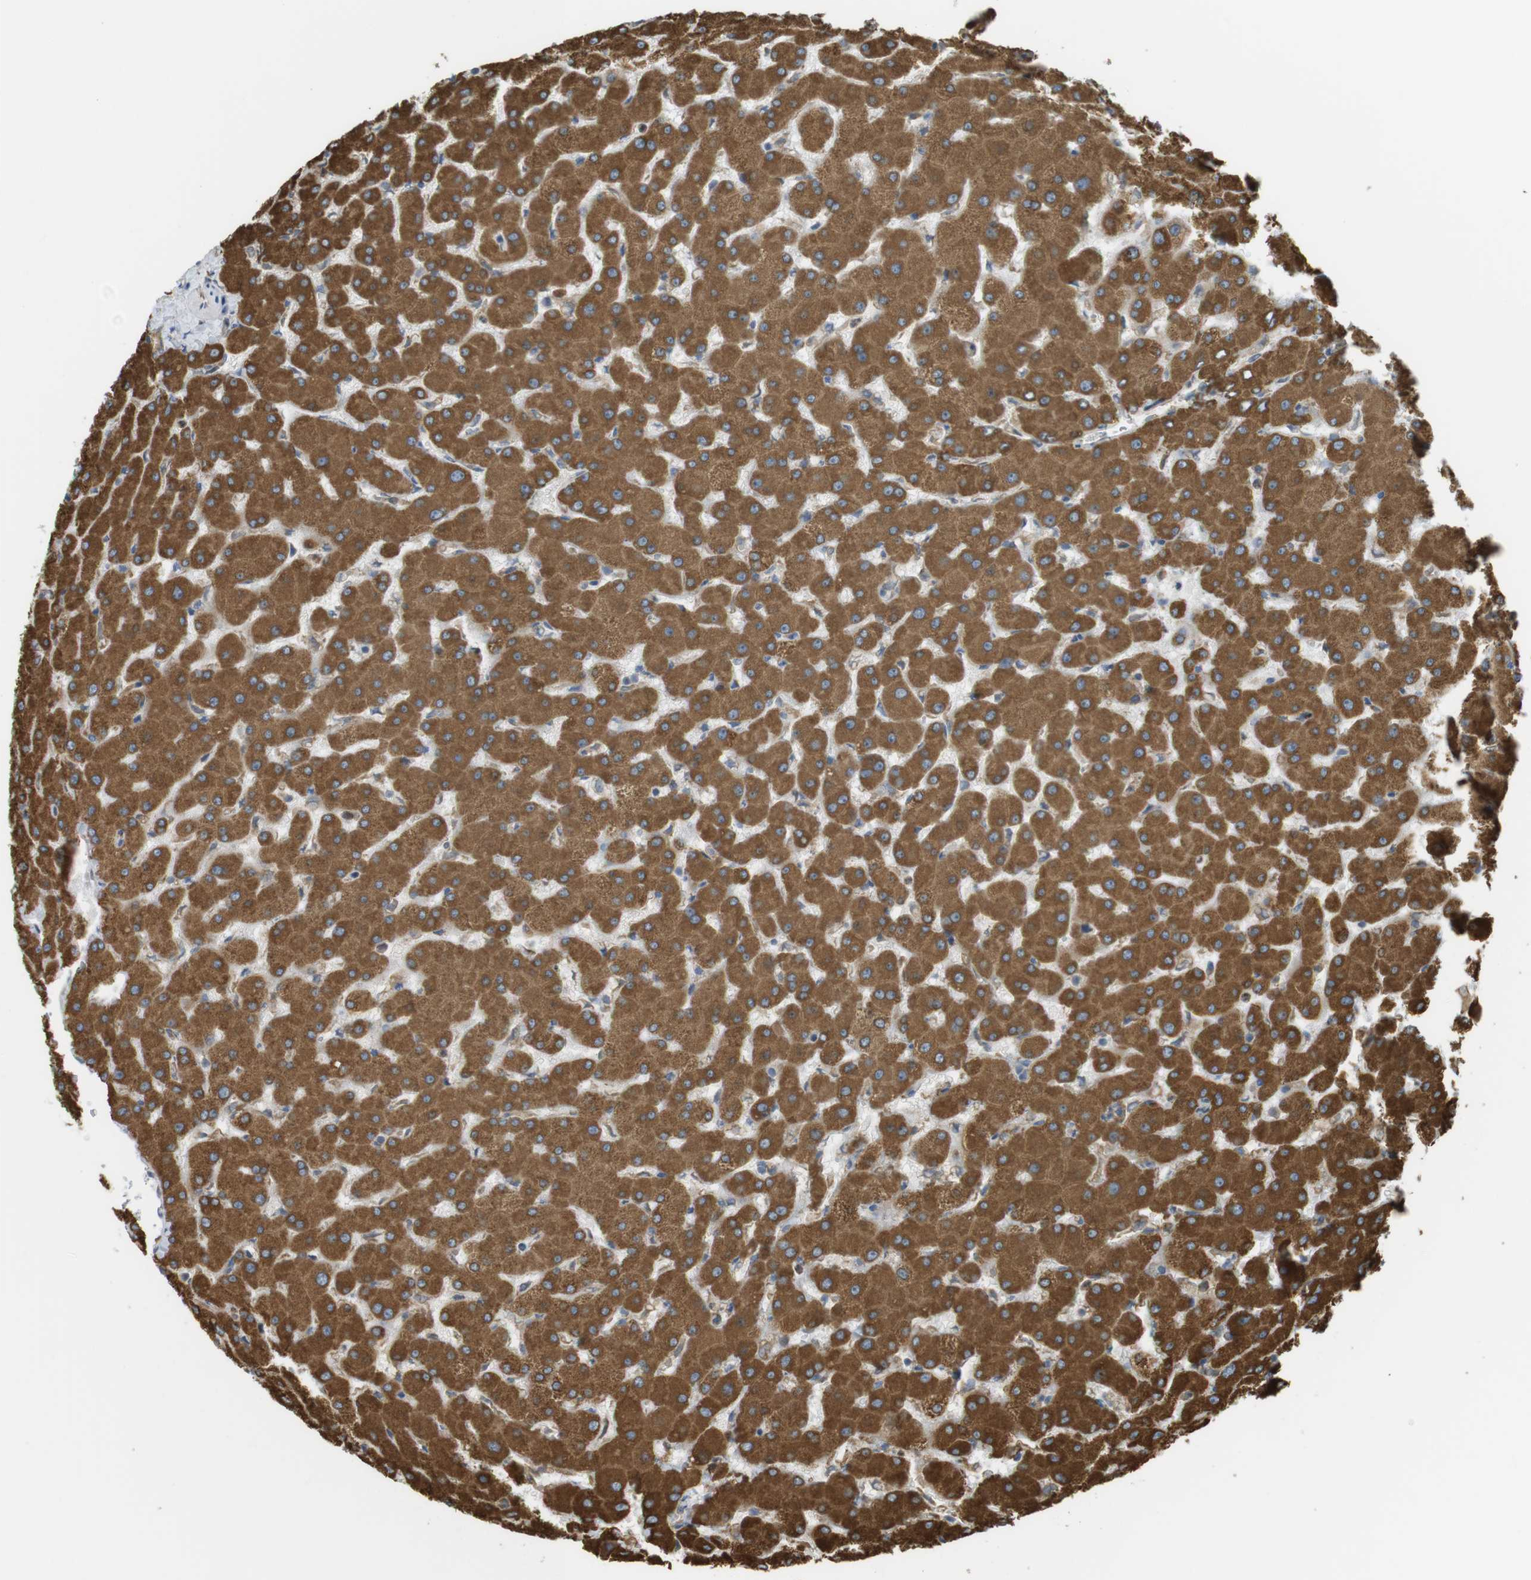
{"staining": {"intensity": "moderate", "quantity": ">75%", "location": "cytoplasmic/membranous"}, "tissue": "liver", "cell_type": "Cholangiocytes", "image_type": "normal", "snomed": [{"axis": "morphology", "description": "Normal tissue, NOS"}, {"axis": "topography", "description": "Liver"}], "caption": "The histopathology image exhibits a brown stain indicating the presence of a protein in the cytoplasmic/membranous of cholangiocytes in liver. (IHC, brightfield microscopy, high magnification).", "gene": "MBOAT2", "patient": {"sex": "female", "age": 63}}